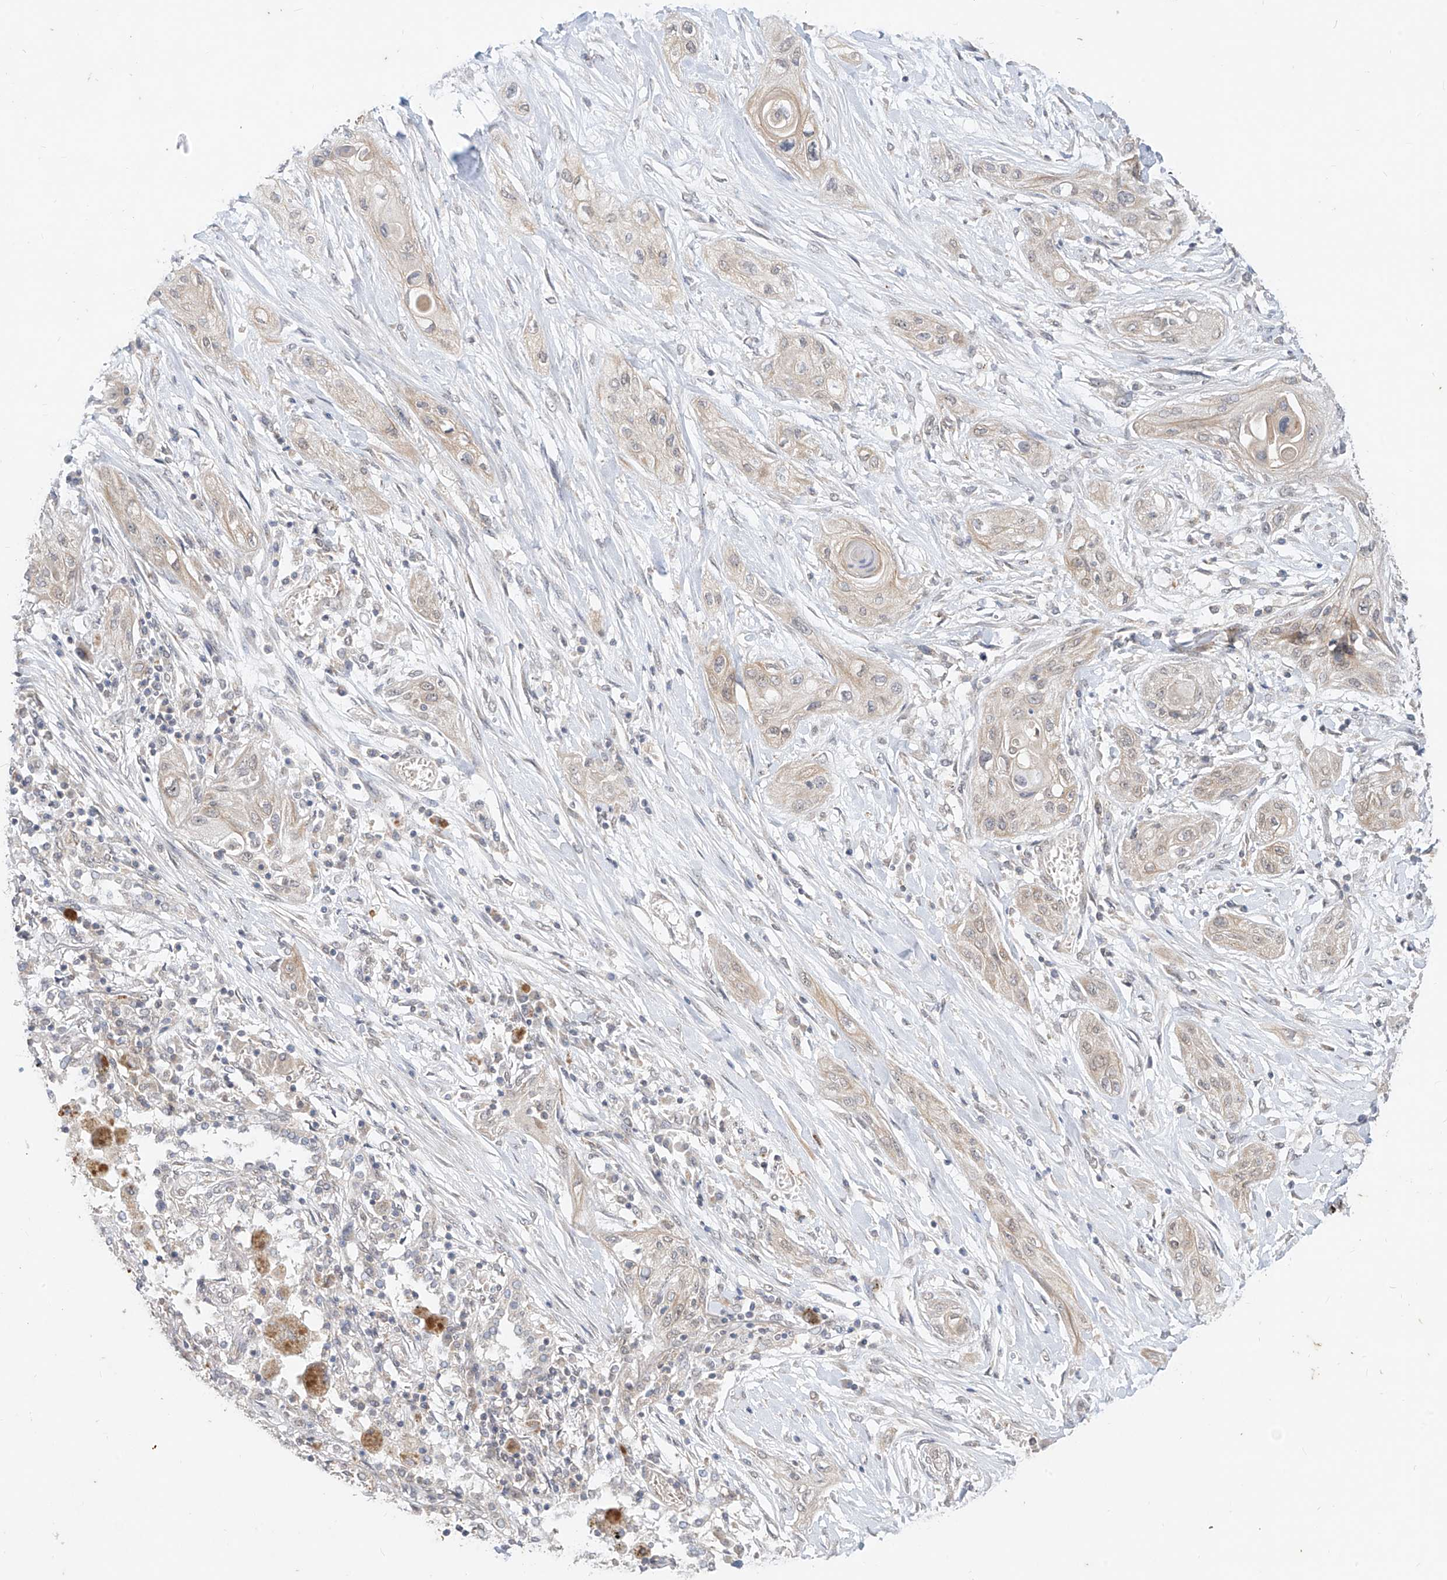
{"staining": {"intensity": "weak", "quantity": "<25%", "location": "cytoplasmic/membranous,nuclear"}, "tissue": "lung cancer", "cell_type": "Tumor cells", "image_type": "cancer", "snomed": [{"axis": "morphology", "description": "Squamous cell carcinoma, NOS"}, {"axis": "topography", "description": "Lung"}], "caption": "Histopathology image shows no protein expression in tumor cells of lung squamous cell carcinoma tissue. (DAB immunohistochemistry (IHC) visualized using brightfield microscopy, high magnification).", "gene": "MTUS2", "patient": {"sex": "female", "age": 47}}